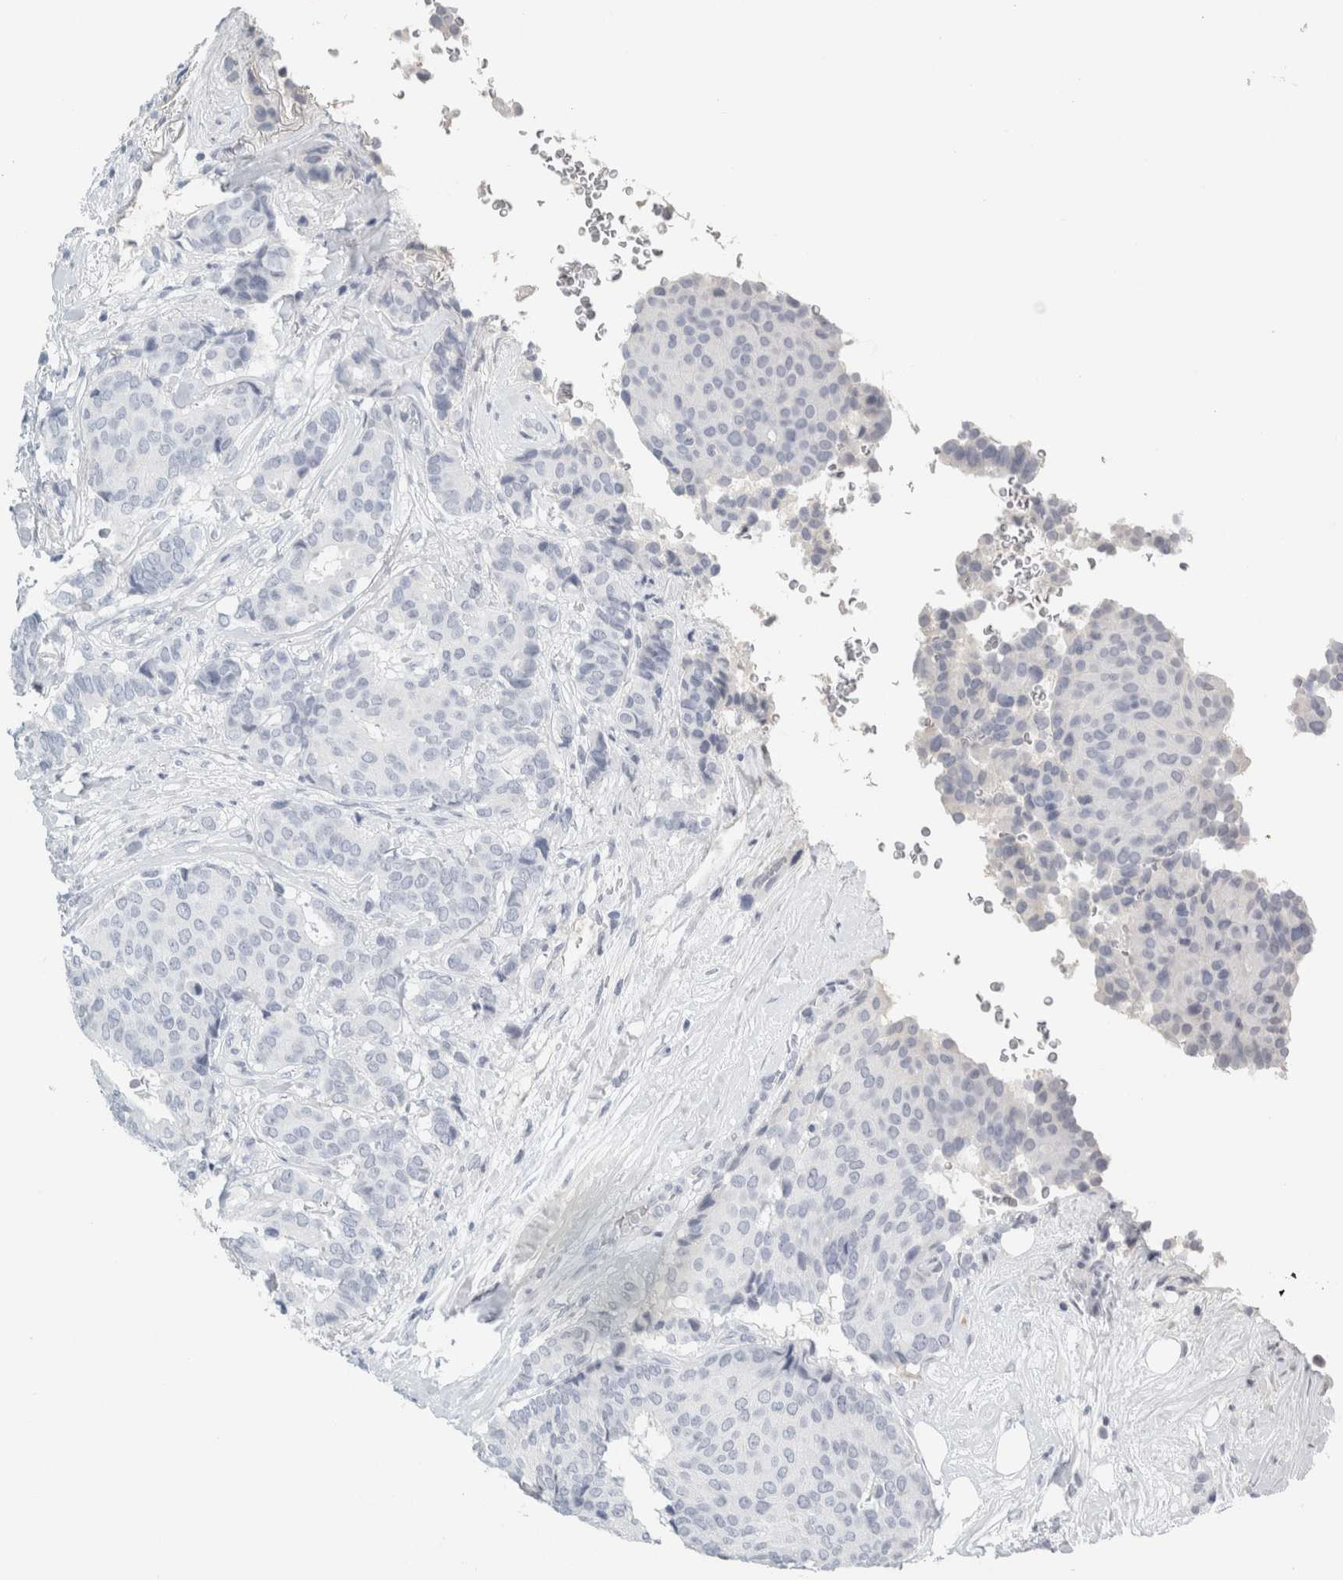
{"staining": {"intensity": "negative", "quantity": "none", "location": "none"}, "tissue": "breast cancer", "cell_type": "Tumor cells", "image_type": "cancer", "snomed": [{"axis": "morphology", "description": "Duct carcinoma"}, {"axis": "topography", "description": "Breast"}], "caption": "There is no significant expression in tumor cells of breast invasive ductal carcinoma.", "gene": "TSPAN8", "patient": {"sex": "female", "age": 75}}